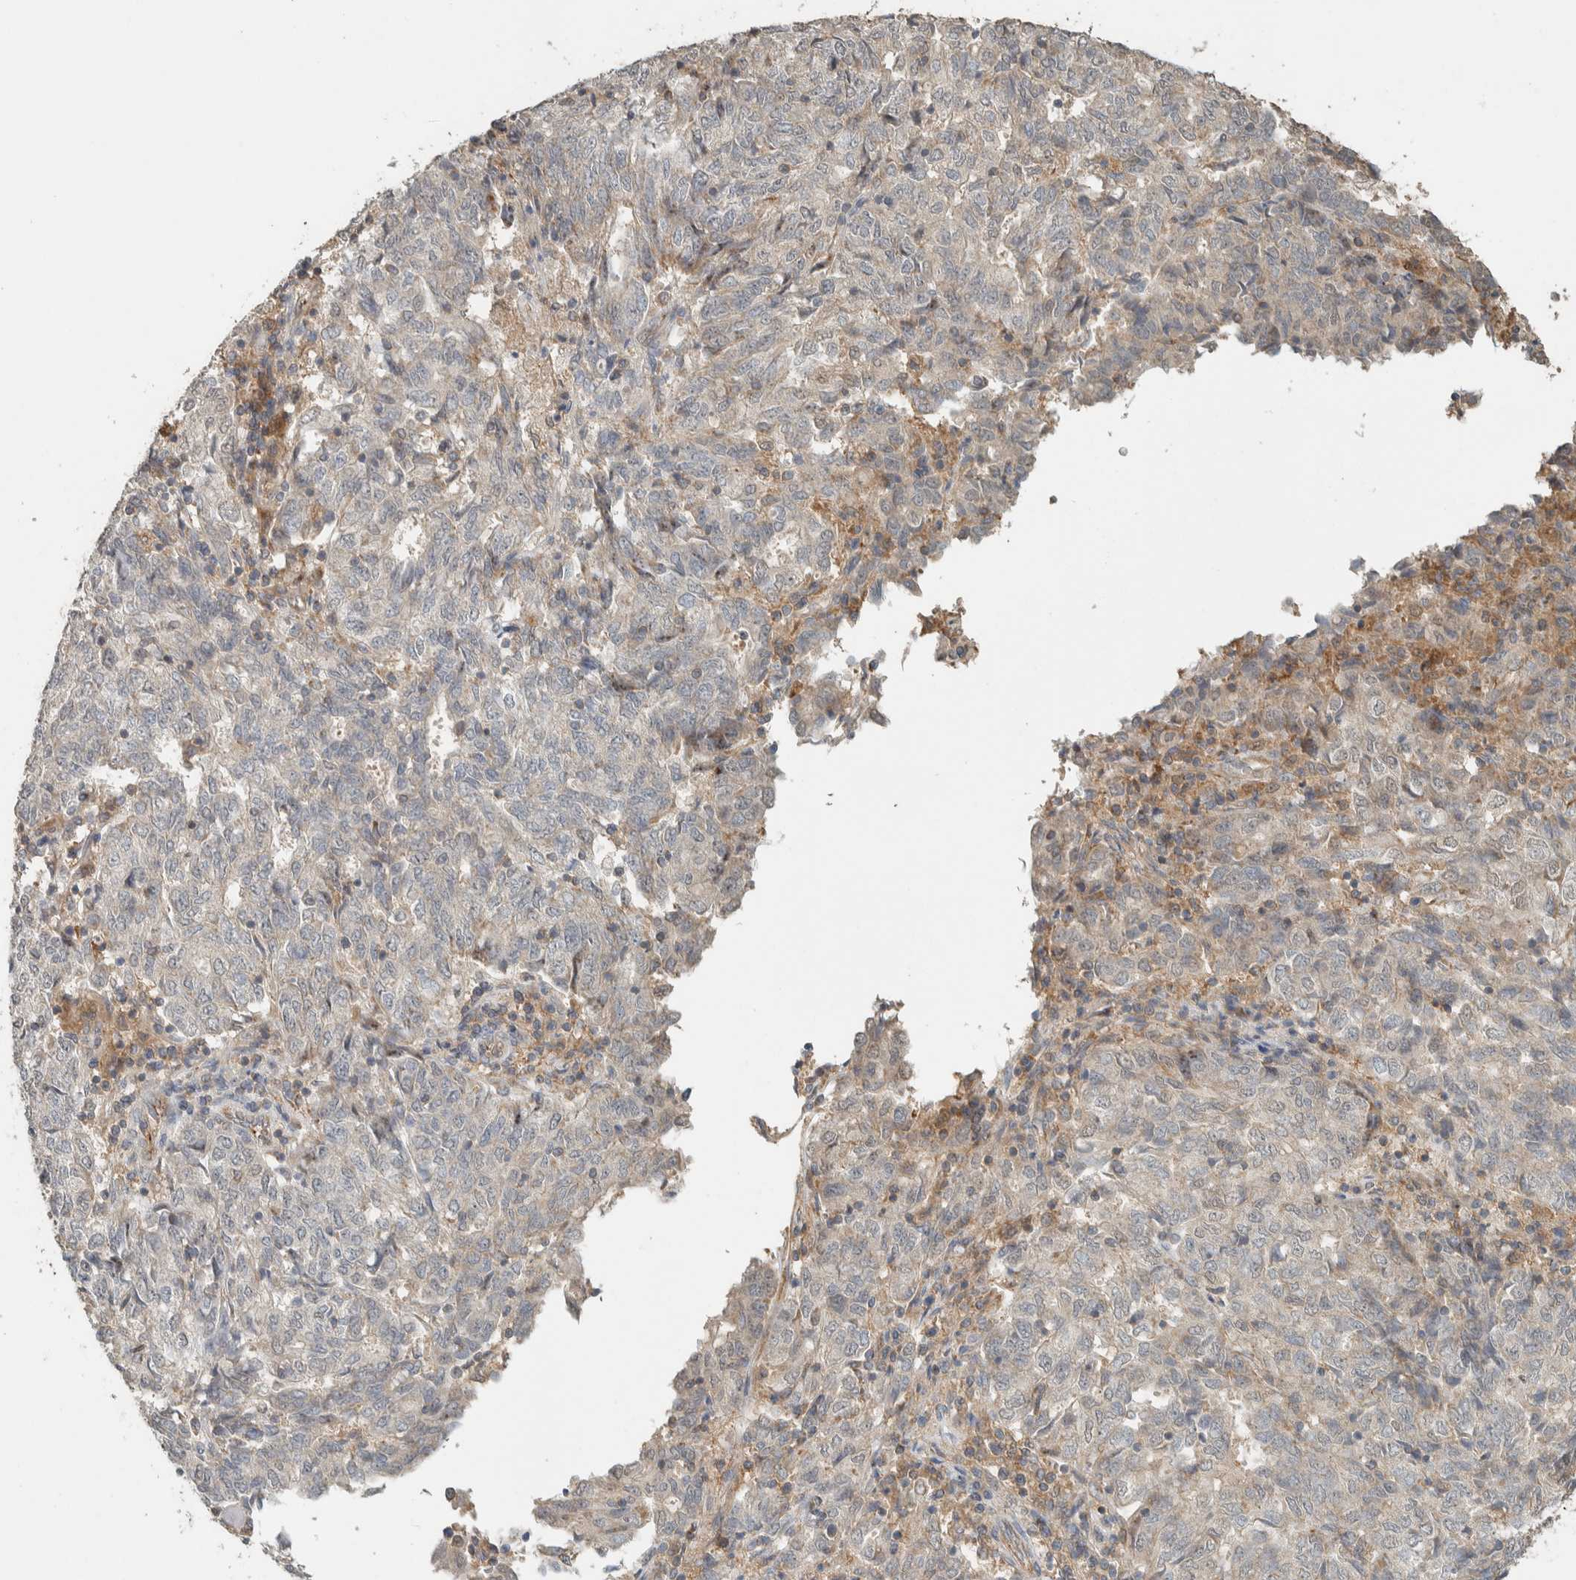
{"staining": {"intensity": "weak", "quantity": "<25%", "location": "cytoplasmic/membranous"}, "tissue": "endometrial cancer", "cell_type": "Tumor cells", "image_type": "cancer", "snomed": [{"axis": "morphology", "description": "Adenocarcinoma, NOS"}, {"axis": "topography", "description": "Endometrium"}], "caption": "IHC histopathology image of adenocarcinoma (endometrial) stained for a protein (brown), which demonstrates no staining in tumor cells.", "gene": "PDE7B", "patient": {"sex": "female", "age": 80}}